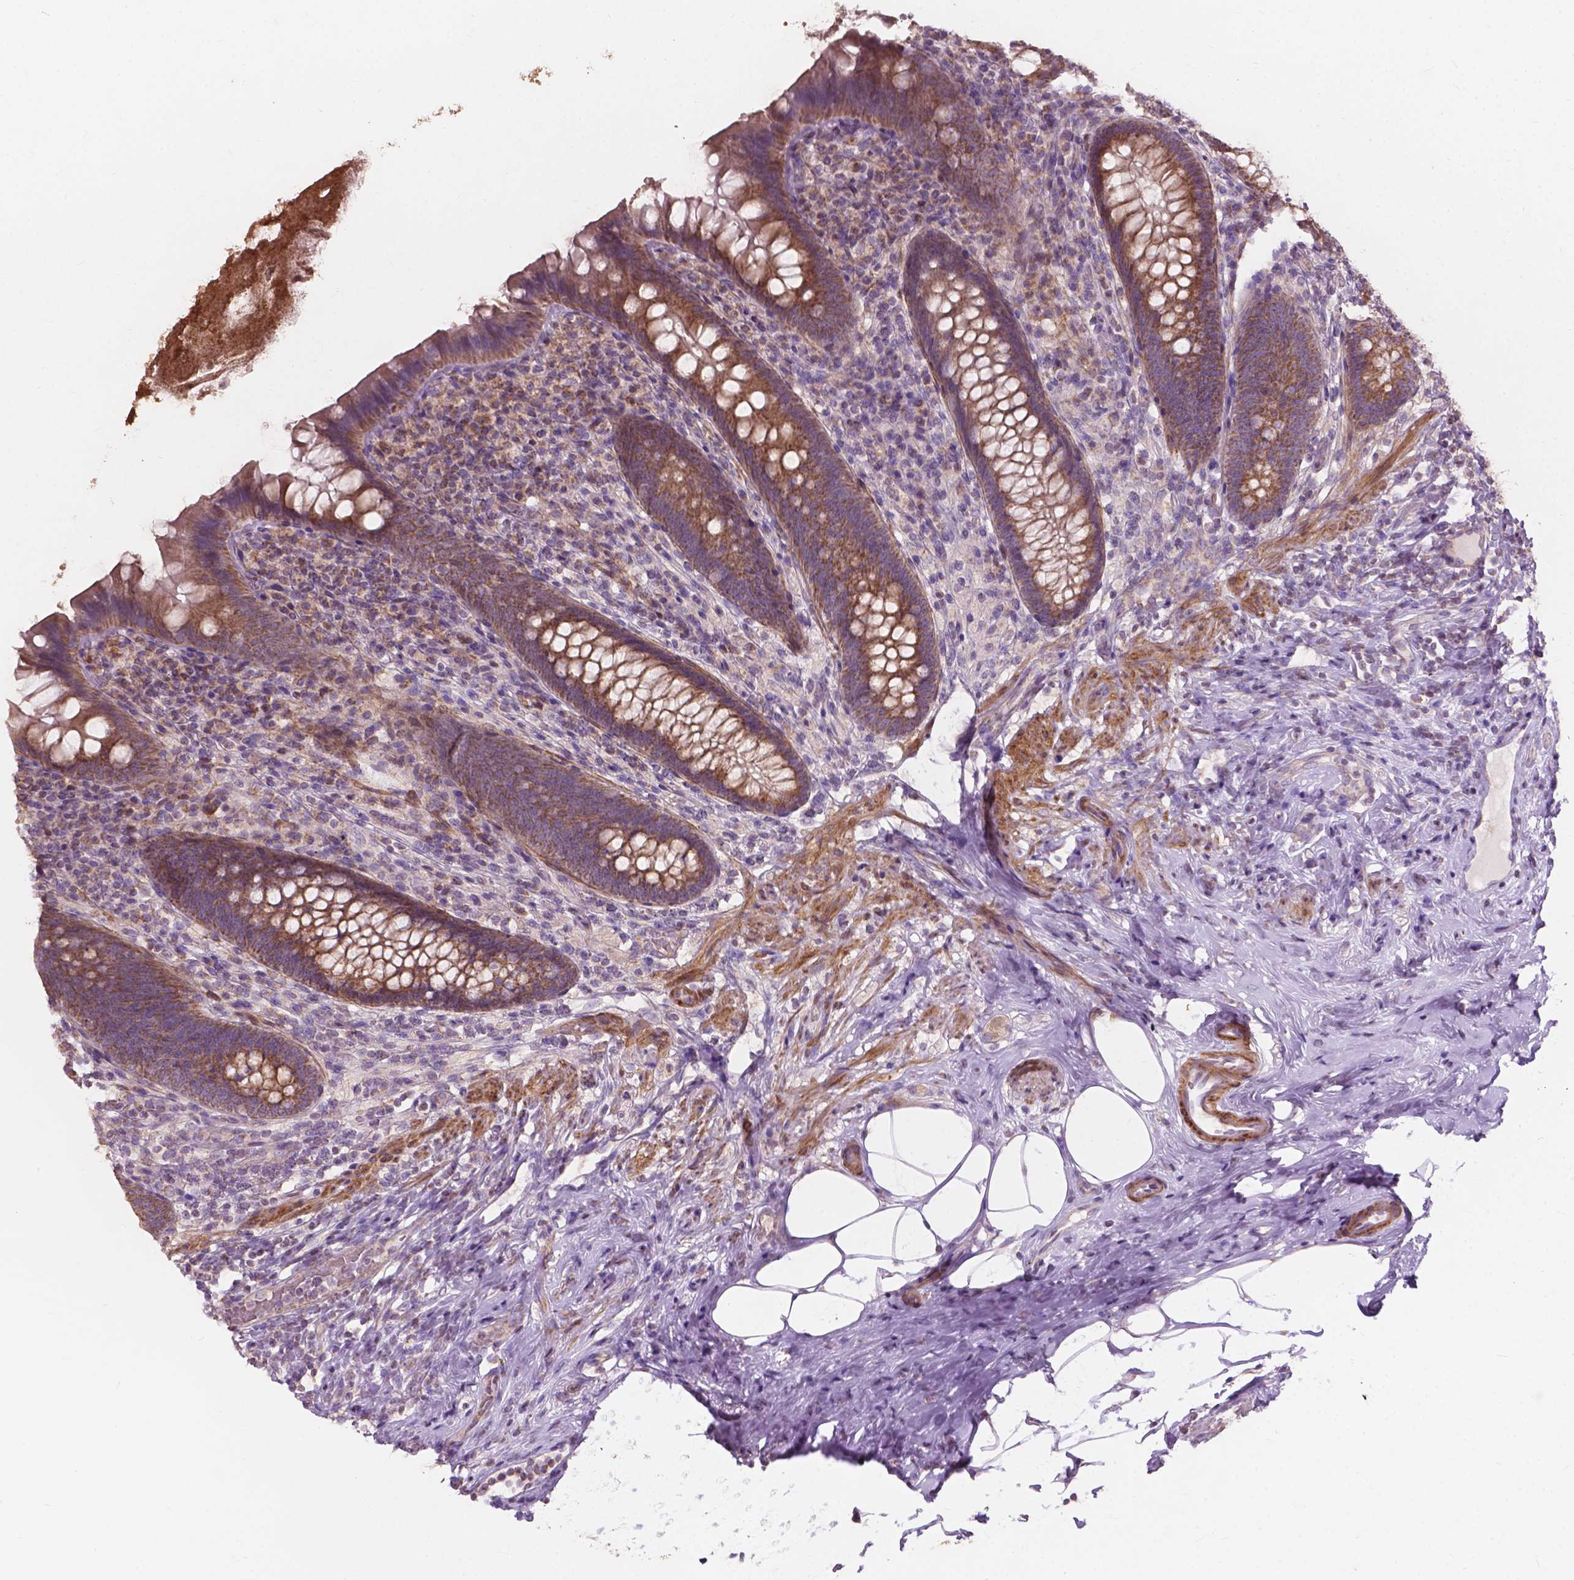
{"staining": {"intensity": "moderate", "quantity": ">75%", "location": "cytoplasmic/membranous"}, "tissue": "appendix", "cell_type": "Glandular cells", "image_type": "normal", "snomed": [{"axis": "morphology", "description": "Normal tissue, NOS"}, {"axis": "topography", "description": "Appendix"}], "caption": "Brown immunohistochemical staining in unremarkable human appendix exhibits moderate cytoplasmic/membranous staining in about >75% of glandular cells.", "gene": "NDUFA10", "patient": {"sex": "male", "age": 47}}